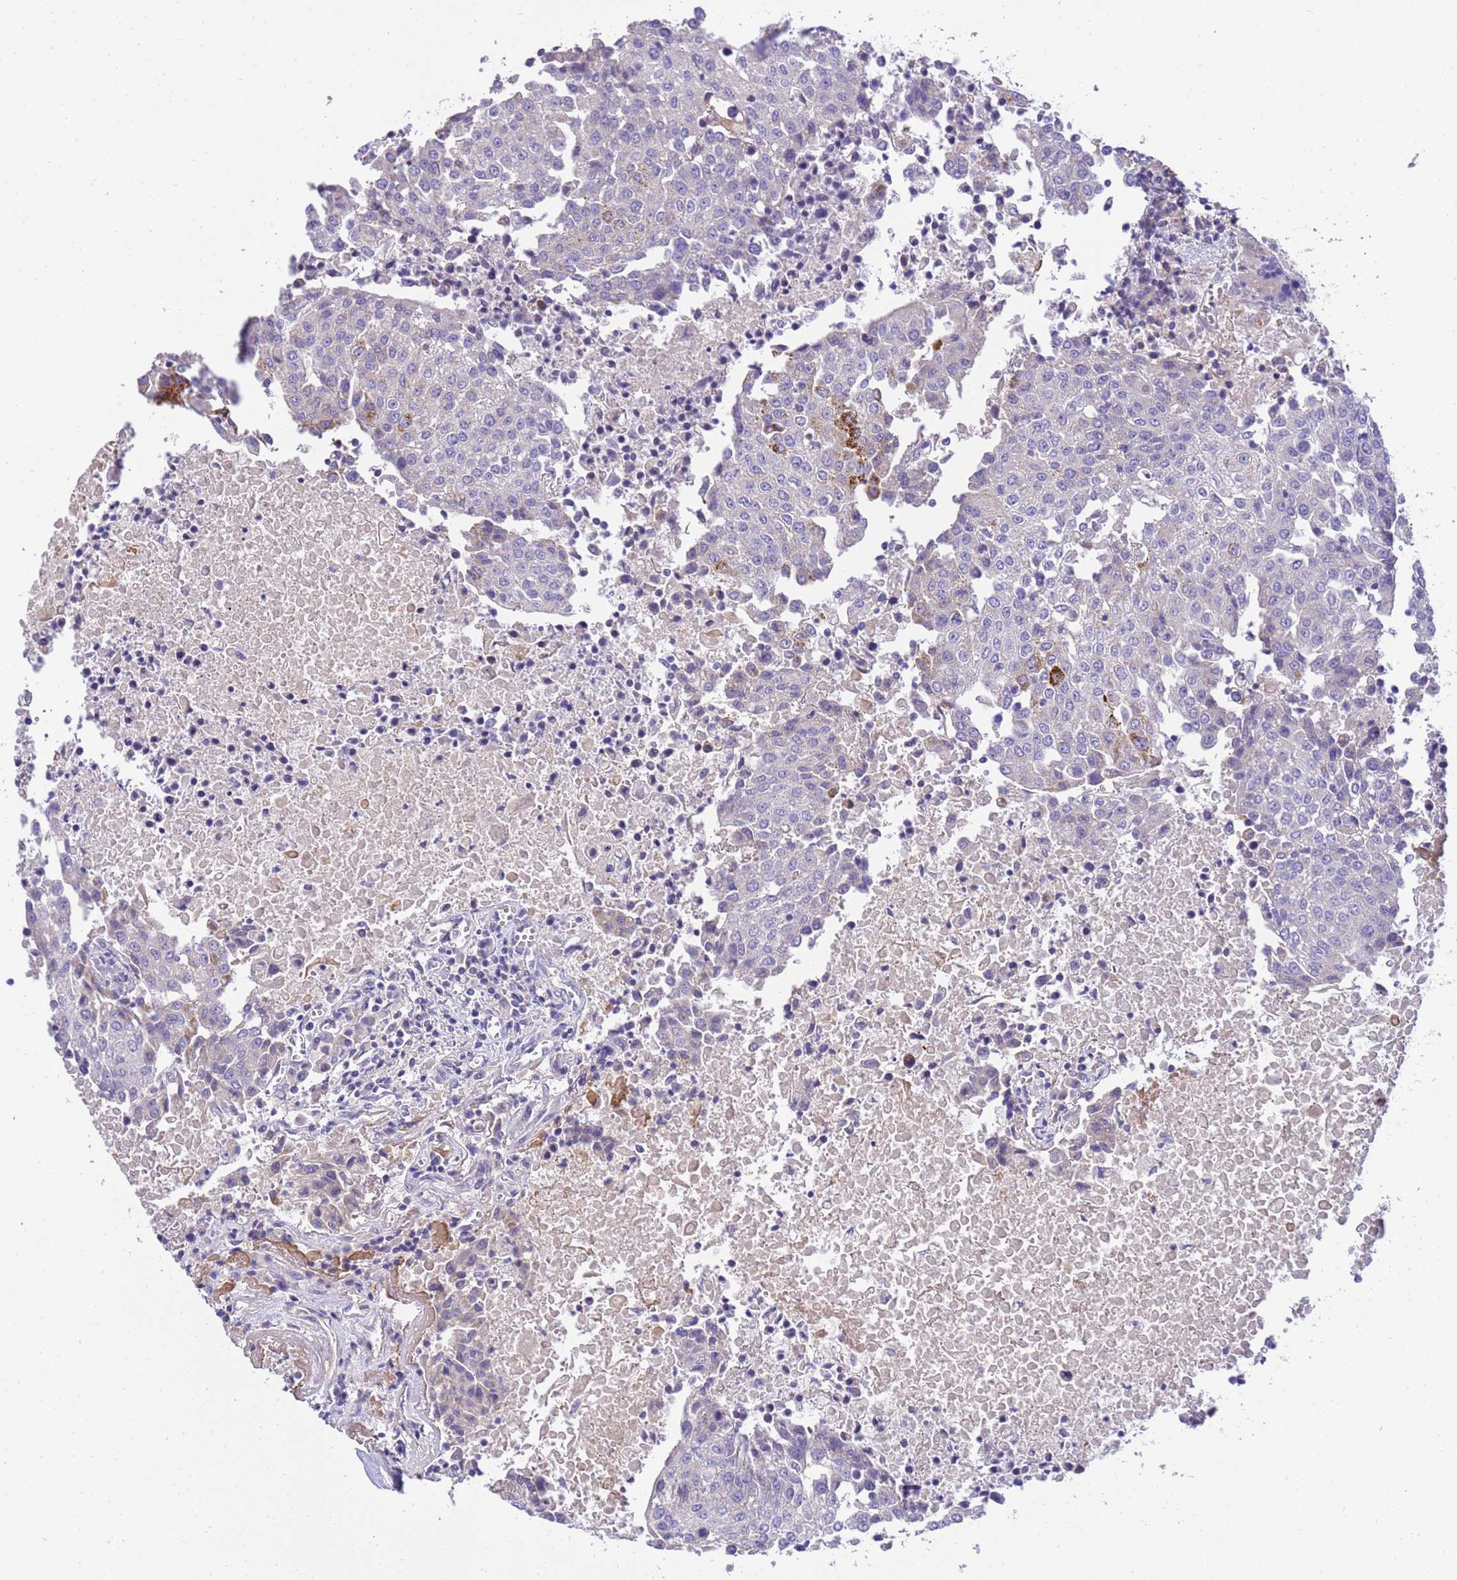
{"staining": {"intensity": "negative", "quantity": "none", "location": "none"}, "tissue": "urothelial cancer", "cell_type": "Tumor cells", "image_type": "cancer", "snomed": [{"axis": "morphology", "description": "Urothelial carcinoma, High grade"}, {"axis": "topography", "description": "Urinary bladder"}], "caption": "Tumor cells are negative for protein expression in human urothelial cancer.", "gene": "RIPPLY2", "patient": {"sex": "female", "age": 85}}